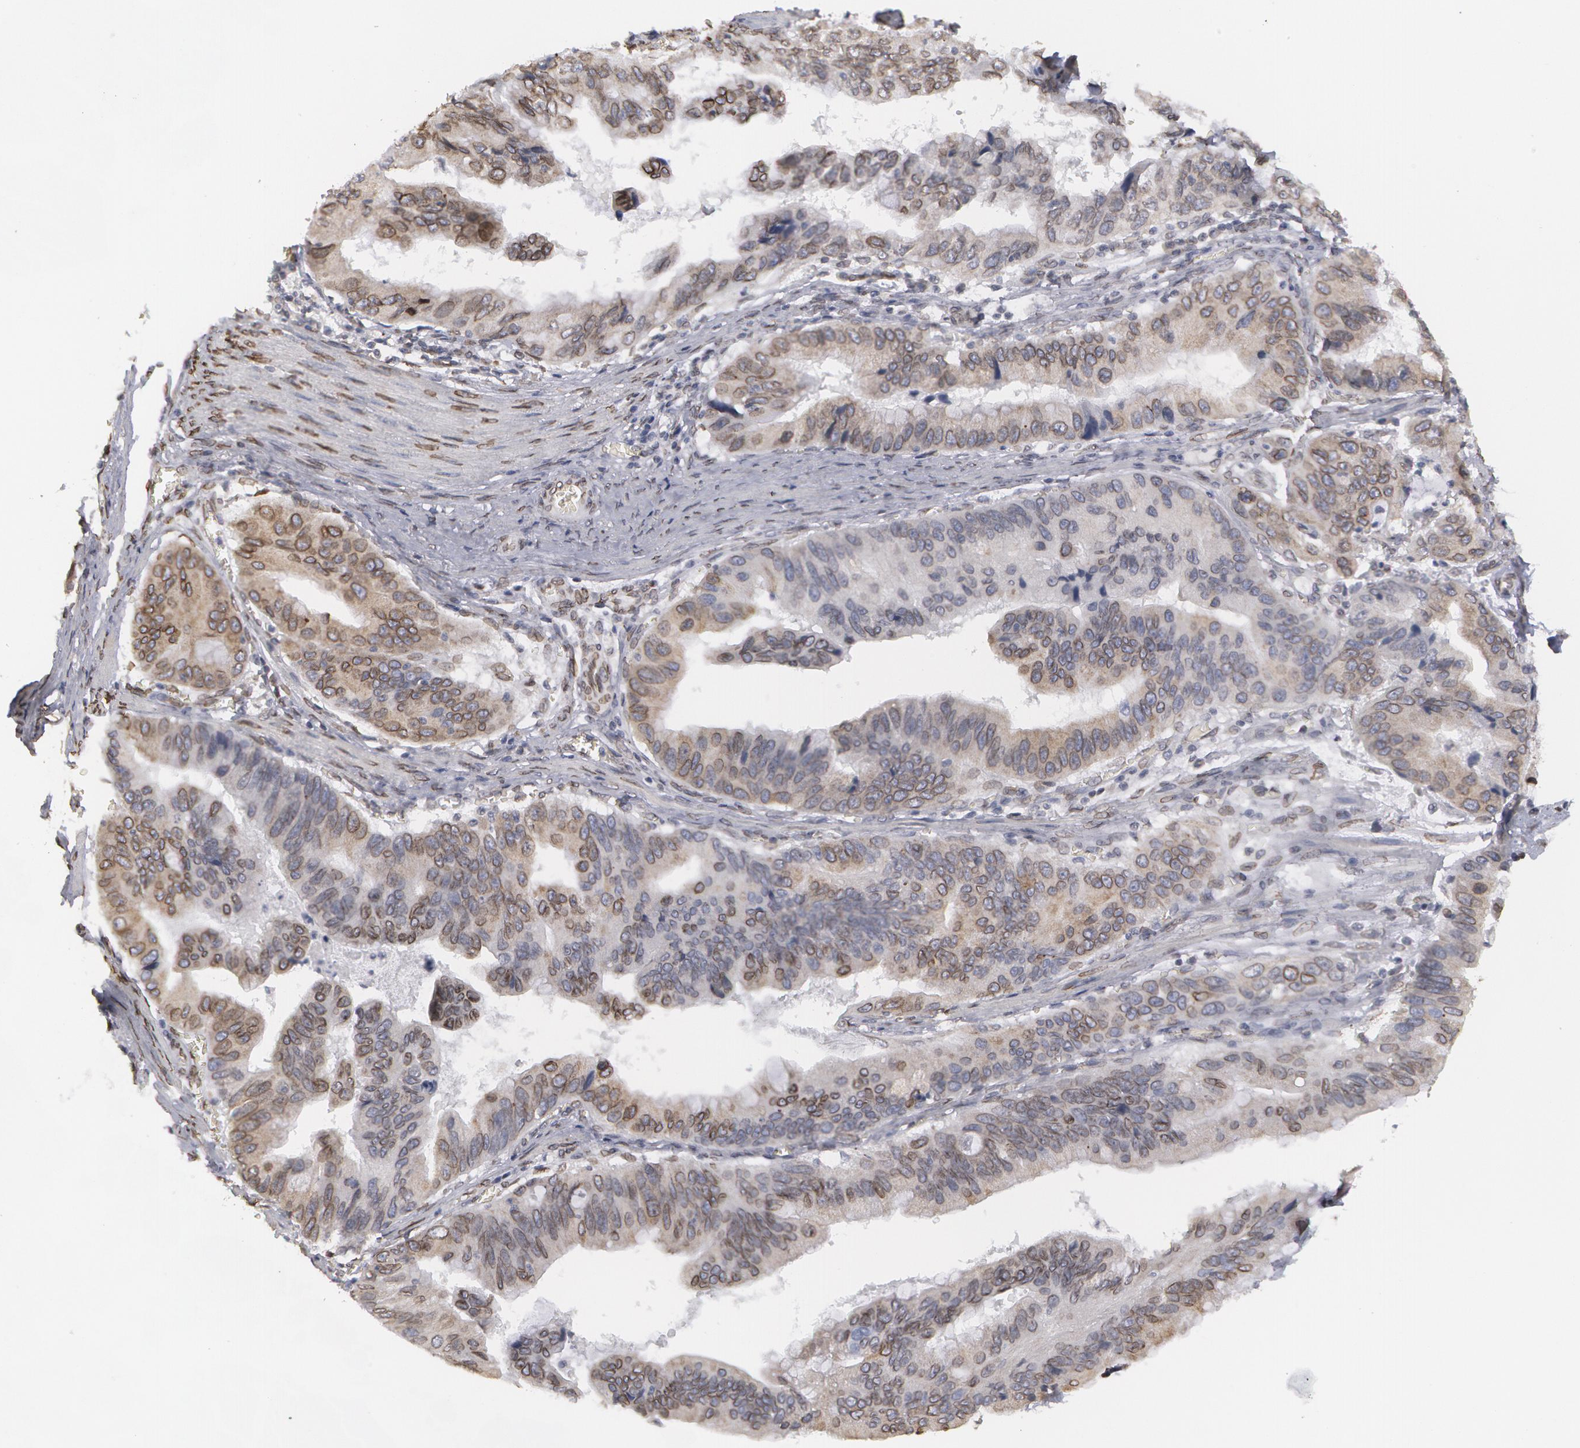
{"staining": {"intensity": "moderate", "quantity": "25%-75%", "location": "cytoplasmic/membranous,nuclear"}, "tissue": "stomach cancer", "cell_type": "Tumor cells", "image_type": "cancer", "snomed": [{"axis": "morphology", "description": "Adenocarcinoma, NOS"}, {"axis": "topography", "description": "Stomach, upper"}], "caption": "High-magnification brightfield microscopy of adenocarcinoma (stomach) stained with DAB (brown) and counterstained with hematoxylin (blue). tumor cells exhibit moderate cytoplasmic/membranous and nuclear expression is appreciated in about25%-75% of cells. (DAB = brown stain, brightfield microscopy at high magnification).", "gene": "EMD", "patient": {"sex": "male", "age": 80}}